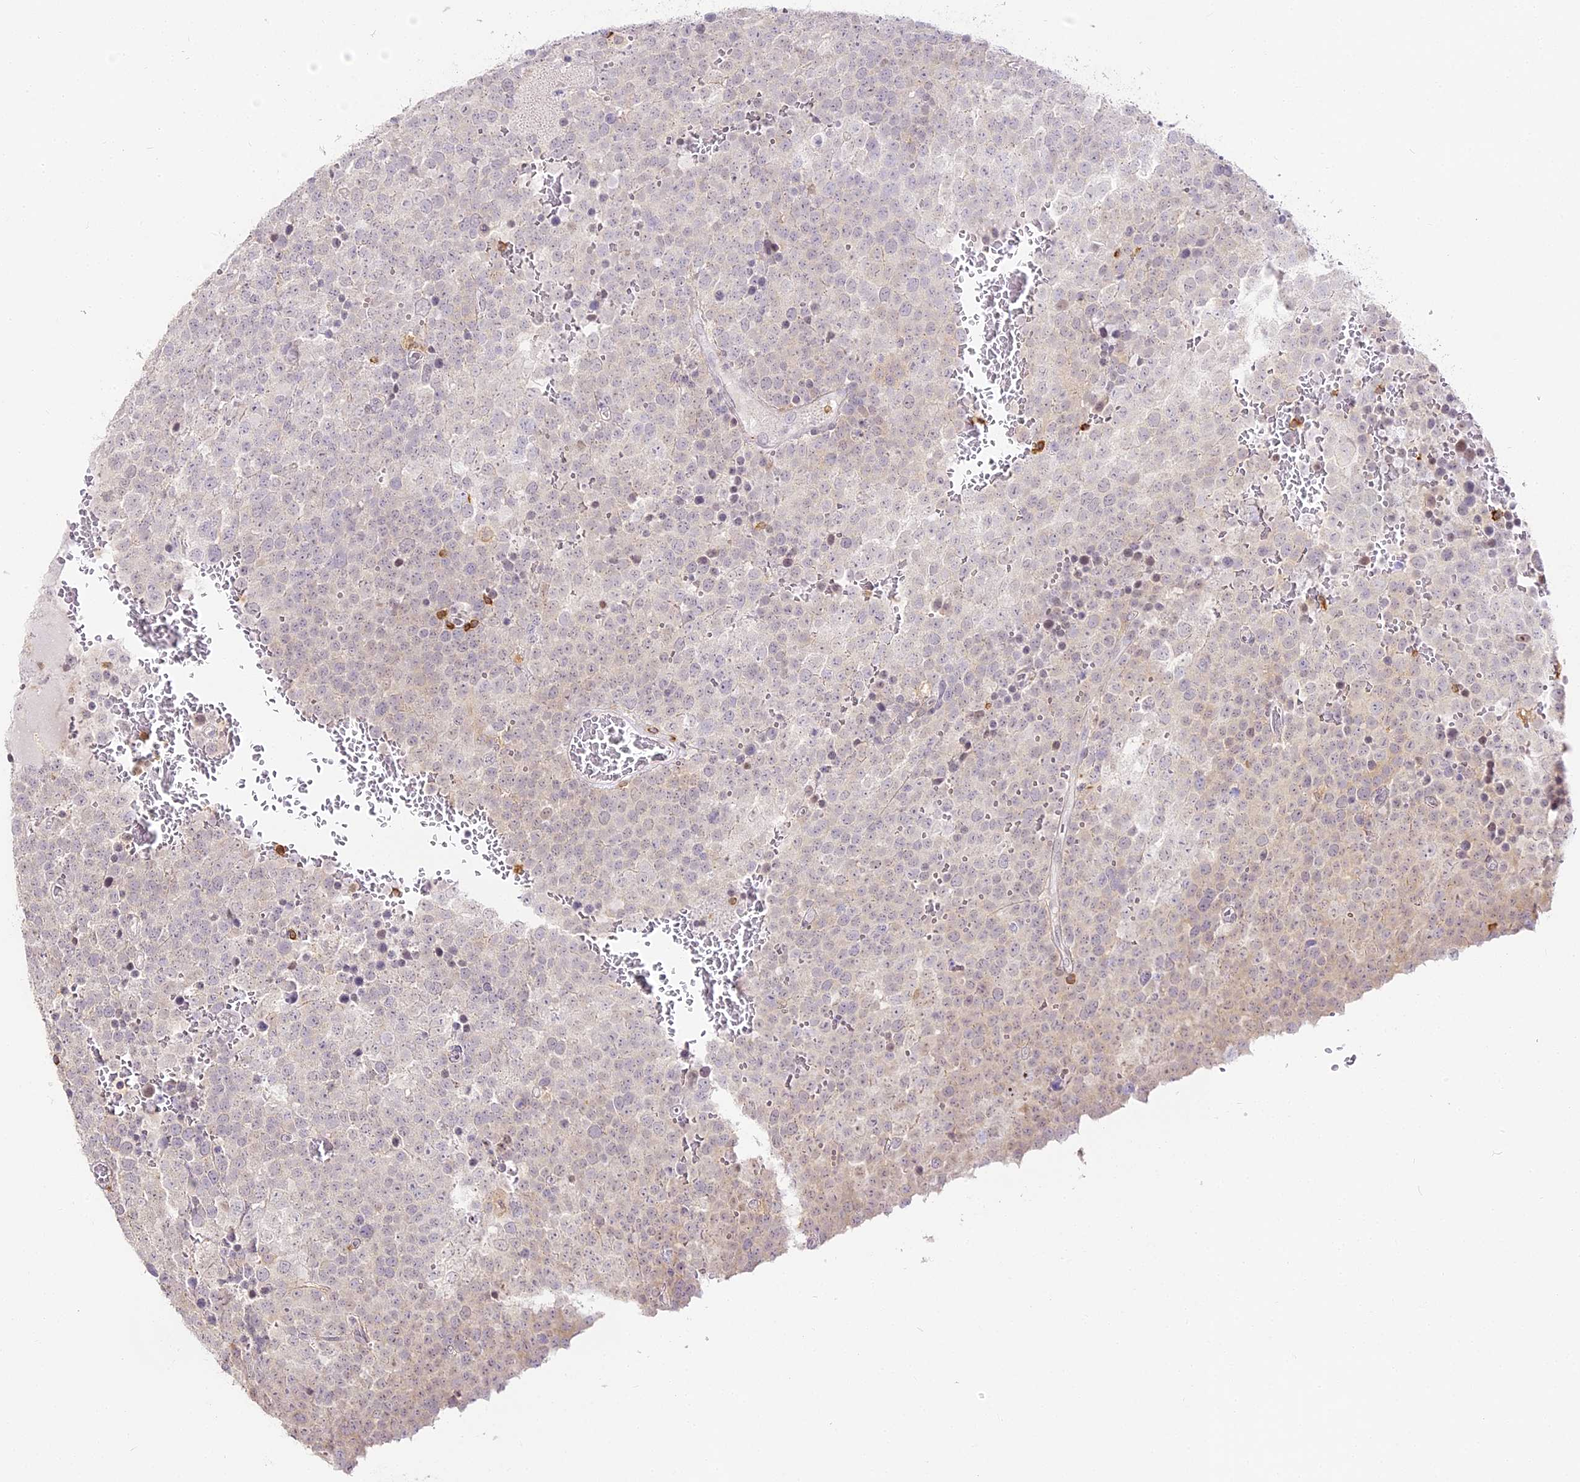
{"staining": {"intensity": "negative", "quantity": "none", "location": "none"}, "tissue": "testis cancer", "cell_type": "Tumor cells", "image_type": "cancer", "snomed": [{"axis": "morphology", "description": "Seminoma, NOS"}, {"axis": "topography", "description": "Testis"}], "caption": "High power microscopy image of an IHC image of seminoma (testis), revealing no significant staining in tumor cells.", "gene": "DOCK2", "patient": {"sex": "male", "age": 71}}